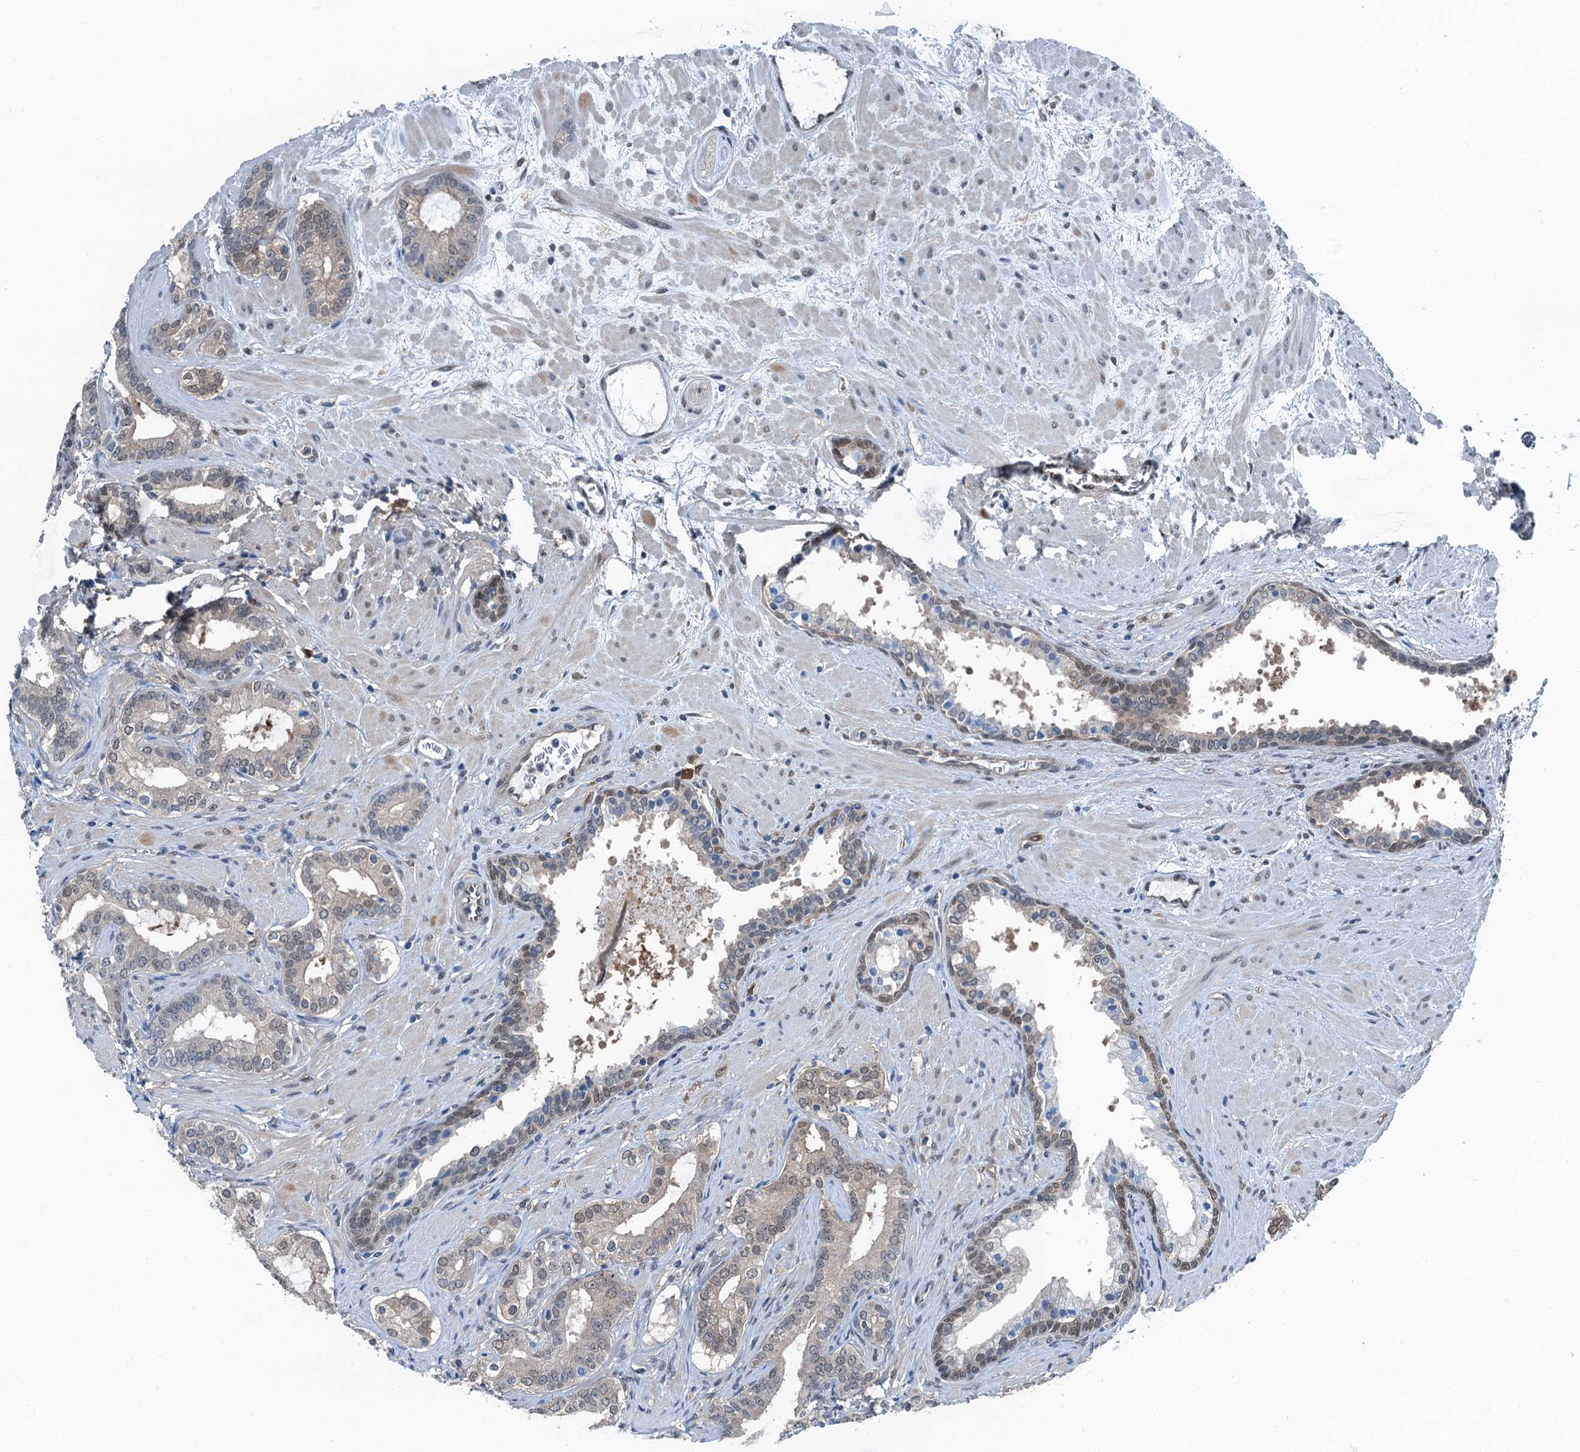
{"staining": {"intensity": "weak", "quantity": "<25%", "location": "cytoplasmic/membranous"}, "tissue": "prostate cancer", "cell_type": "Tumor cells", "image_type": "cancer", "snomed": [{"axis": "morphology", "description": "Adenocarcinoma, High grade"}, {"axis": "topography", "description": "Prostate"}], "caption": "This is an immunohistochemistry micrograph of human high-grade adenocarcinoma (prostate). There is no positivity in tumor cells.", "gene": "RNH1", "patient": {"sex": "male", "age": 64}}